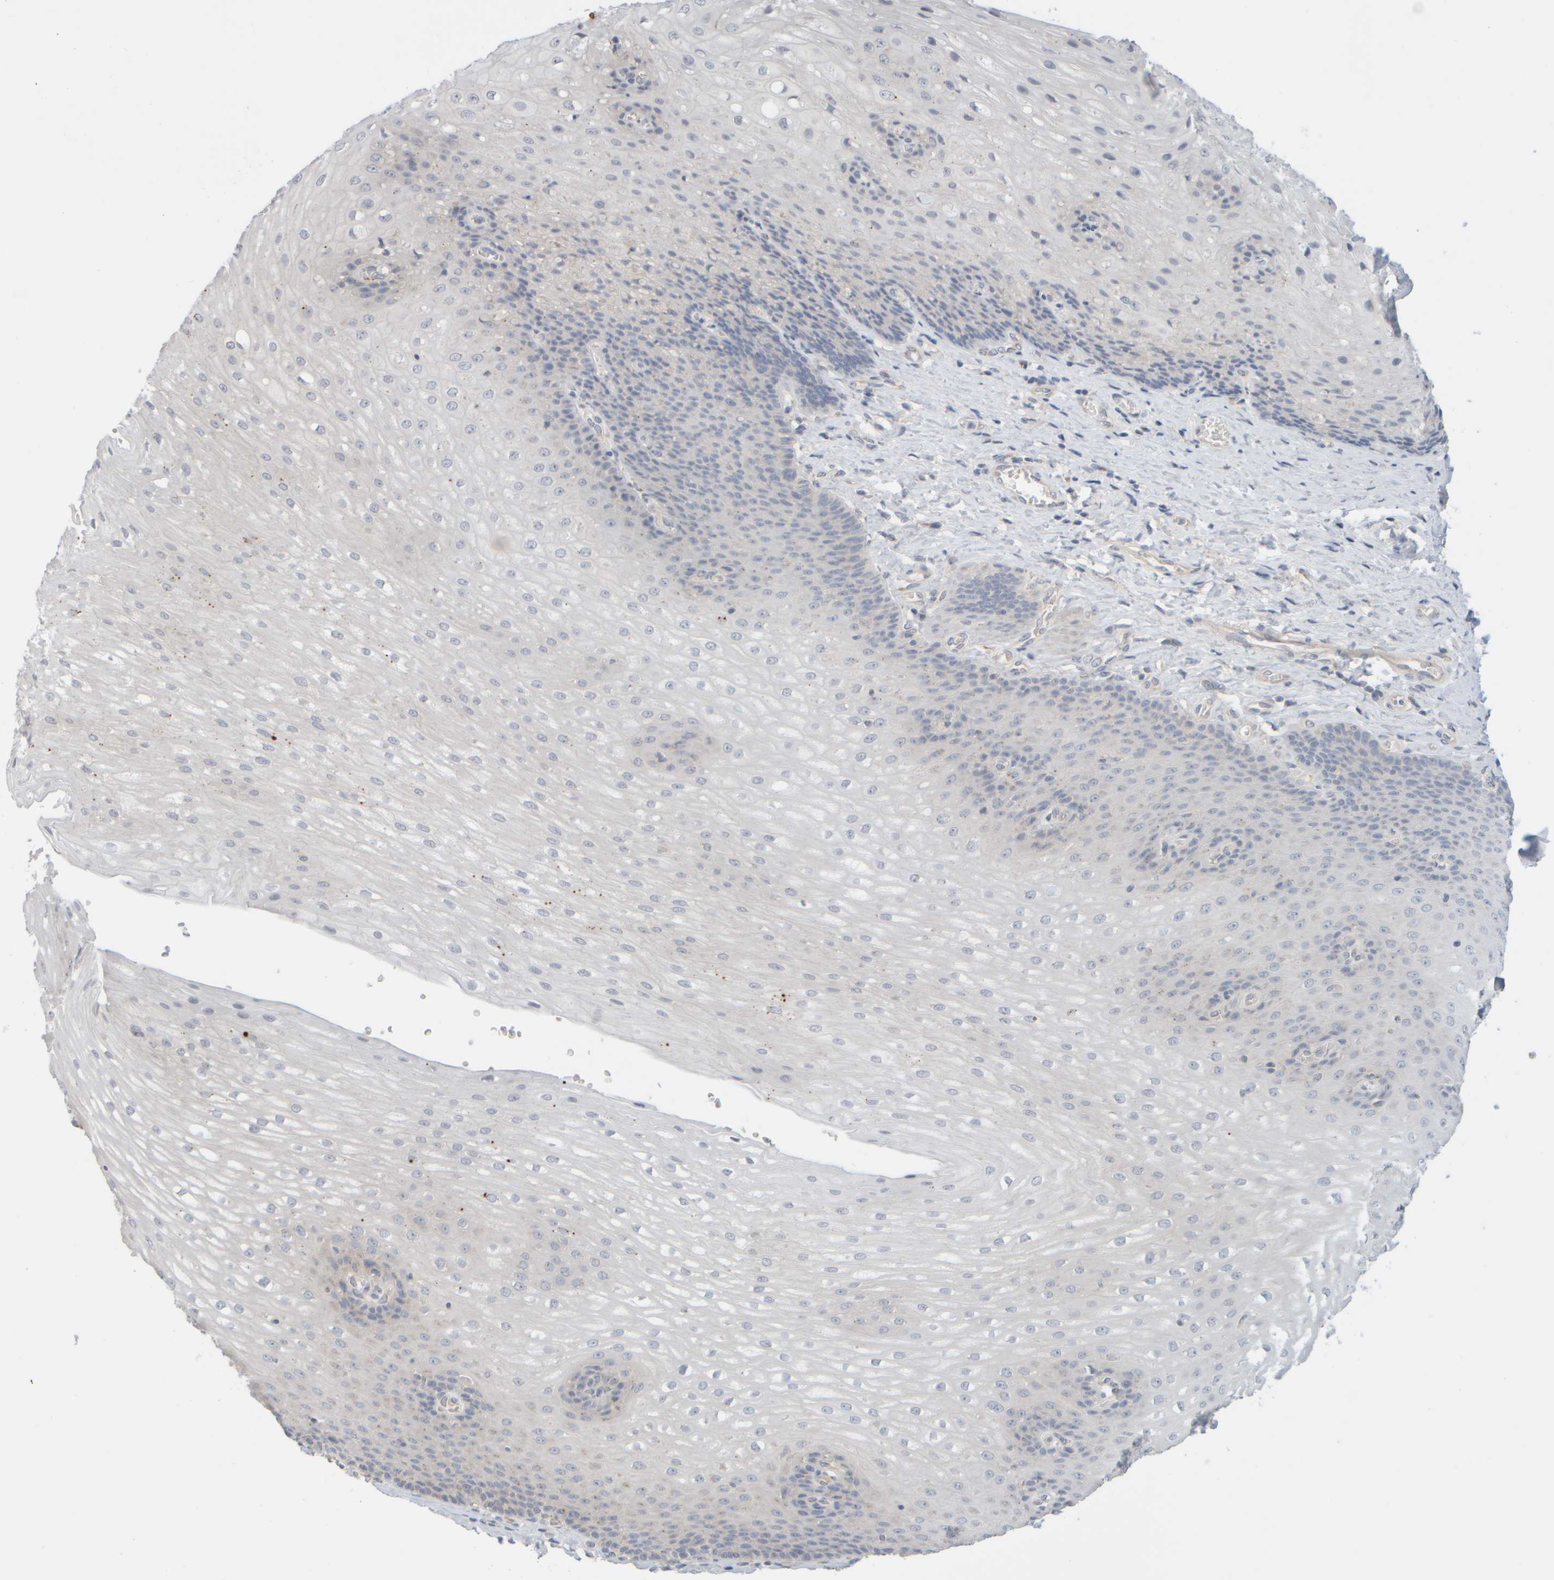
{"staining": {"intensity": "weak", "quantity": "<25%", "location": "cytoplasmic/membranous"}, "tissue": "esophagus", "cell_type": "Squamous epithelial cells", "image_type": "normal", "snomed": [{"axis": "morphology", "description": "Normal tissue, NOS"}, {"axis": "topography", "description": "Esophagus"}], "caption": "The micrograph reveals no staining of squamous epithelial cells in unremarkable esophagus. The staining is performed using DAB (3,3'-diaminobenzidine) brown chromogen with nuclei counter-stained in using hematoxylin.", "gene": "GOPC", "patient": {"sex": "male", "age": 48}}